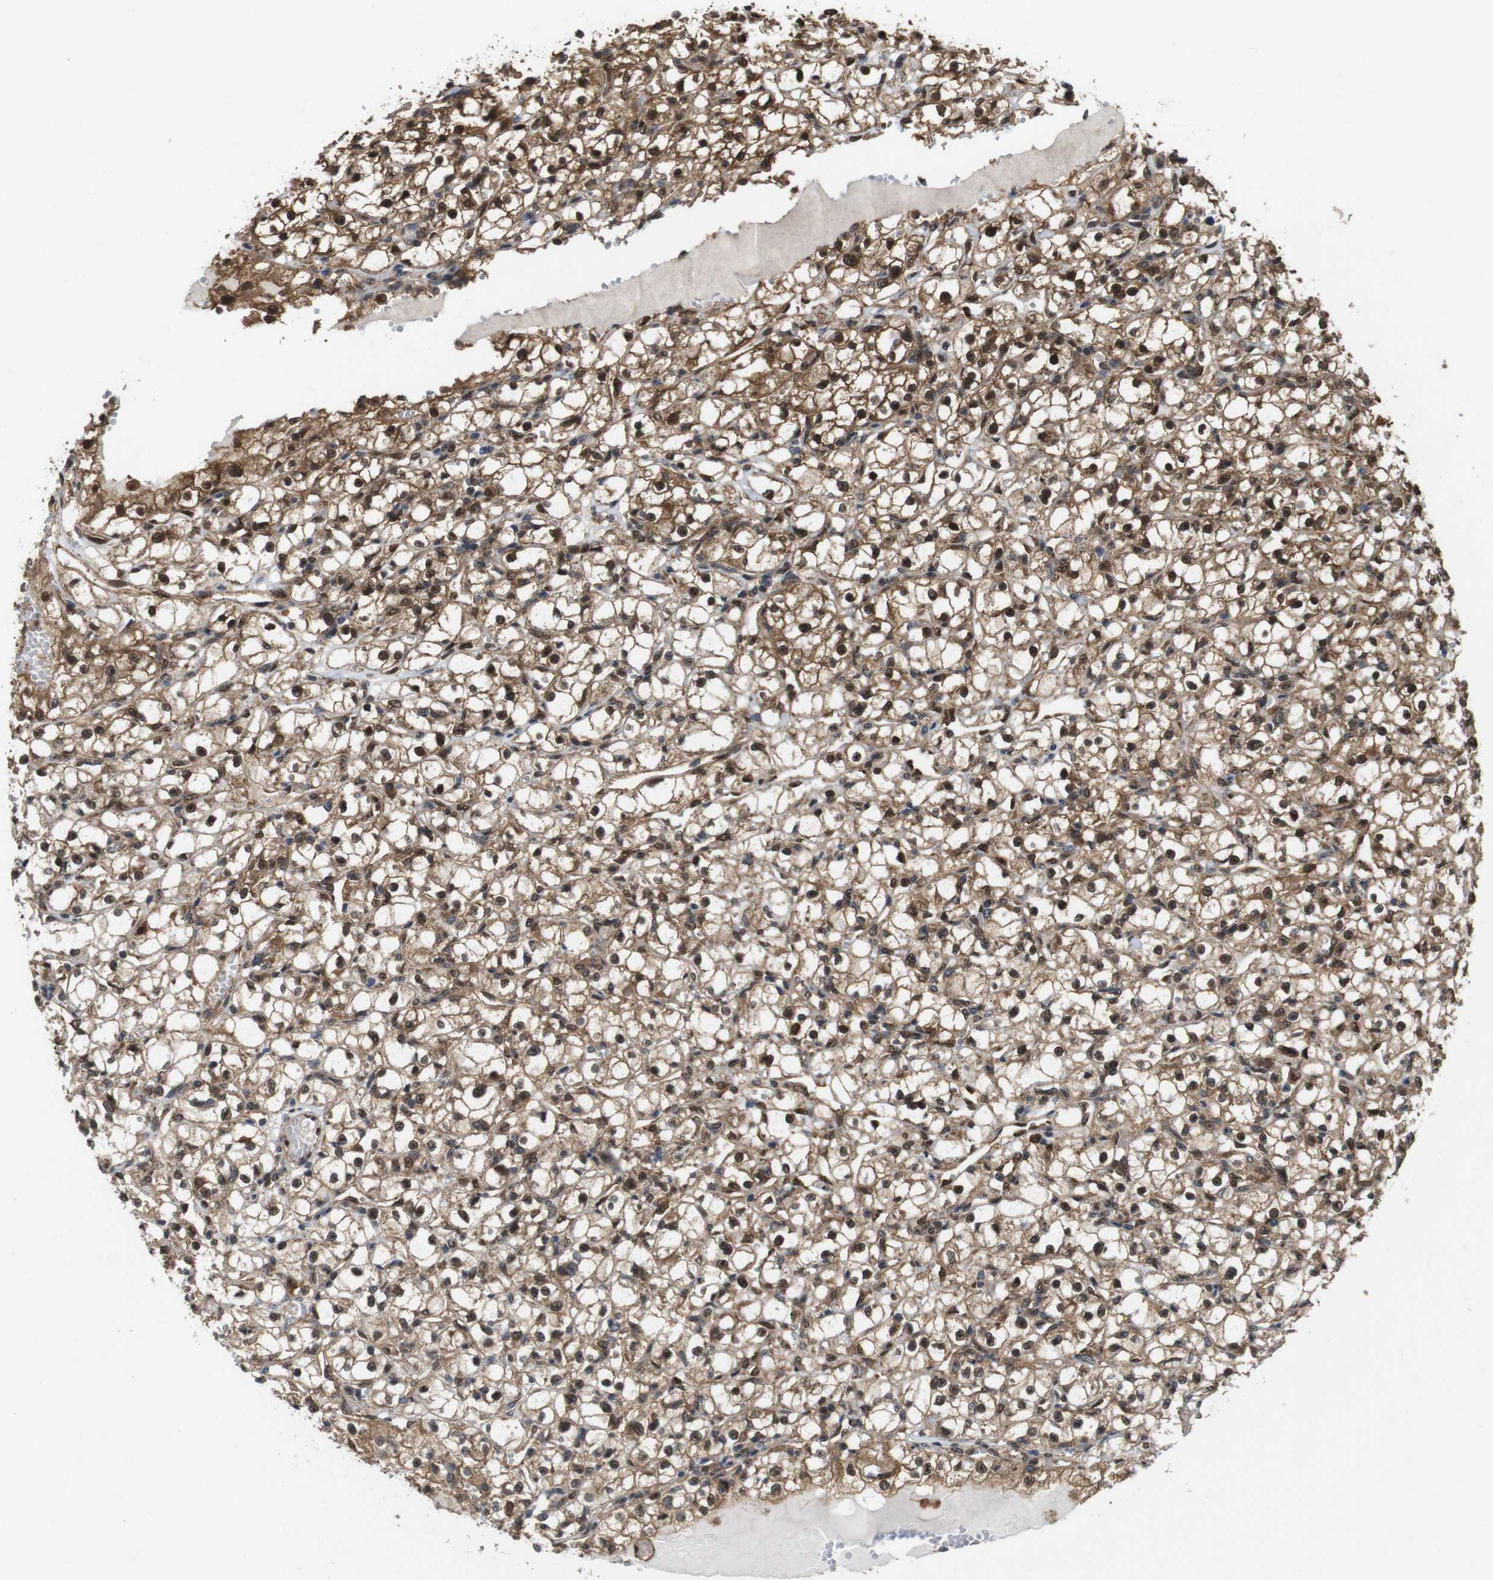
{"staining": {"intensity": "strong", "quantity": ">75%", "location": "cytoplasmic/membranous,nuclear"}, "tissue": "renal cancer", "cell_type": "Tumor cells", "image_type": "cancer", "snomed": [{"axis": "morphology", "description": "Adenocarcinoma, NOS"}, {"axis": "topography", "description": "Kidney"}], "caption": "DAB (3,3'-diaminobenzidine) immunohistochemical staining of human adenocarcinoma (renal) exhibits strong cytoplasmic/membranous and nuclear protein expression in approximately >75% of tumor cells. (DAB = brown stain, brightfield microscopy at high magnification).", "gene": "YWHAG", "patient": {"sex": "male", "age": 56}}